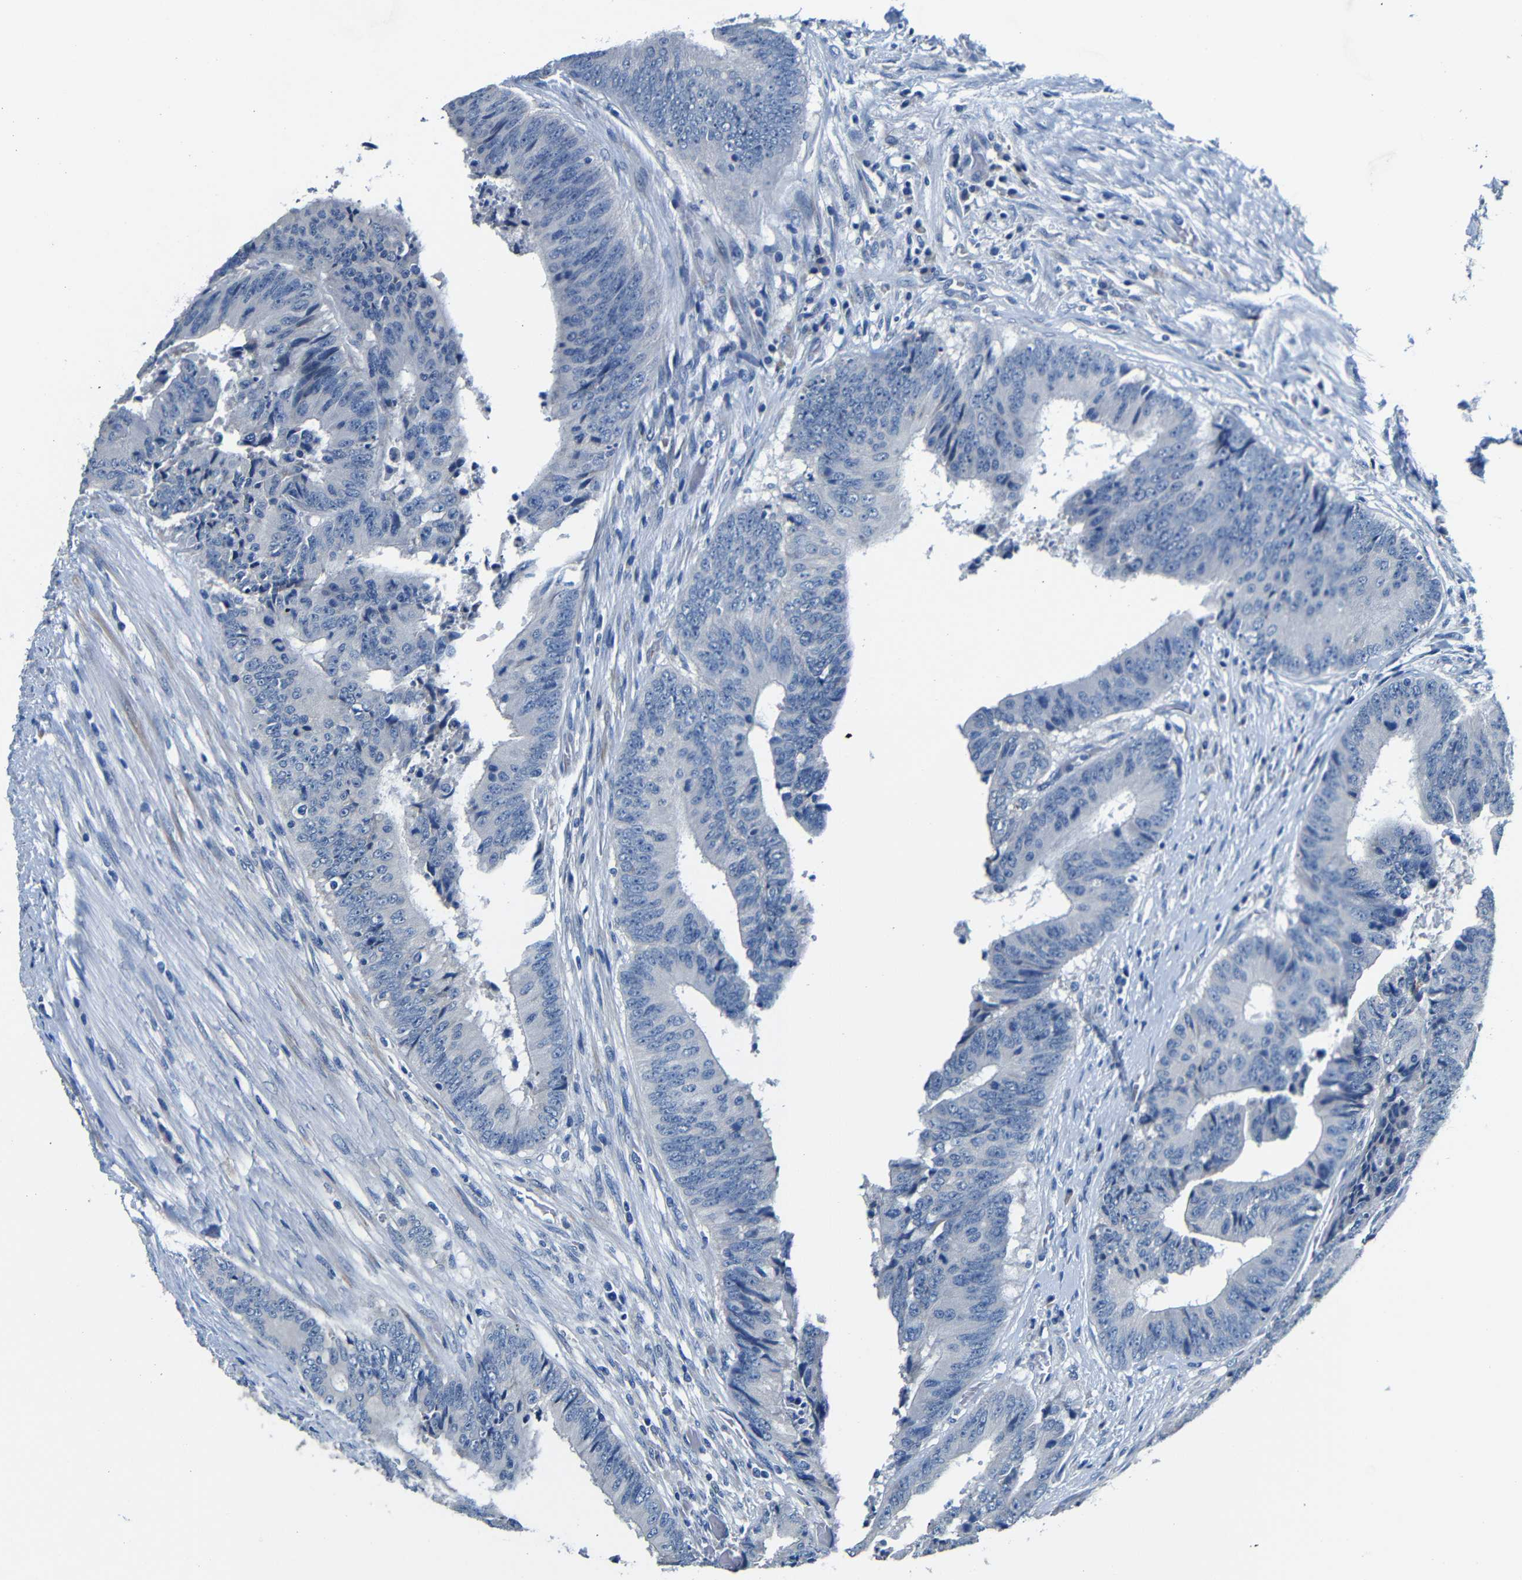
{"staining": {"intensity": "negative", "quantity": "none", "location": "none"}, "tissue": "colorectal cancer", "cell_type": "Tumor cells", "image_type": "cancer", "snomed": [{"axis": "morphology", "description": "Adenocarcinoma, NOS"}, {"axis": "topography", "description": "Rectum"}], "caption": "Immunohistochemical staining of colorectal cancer displays no significant positivity in tumor cells.", "gene": "TNFAIP1", "patient": {"sex": "male", "age": 72}}